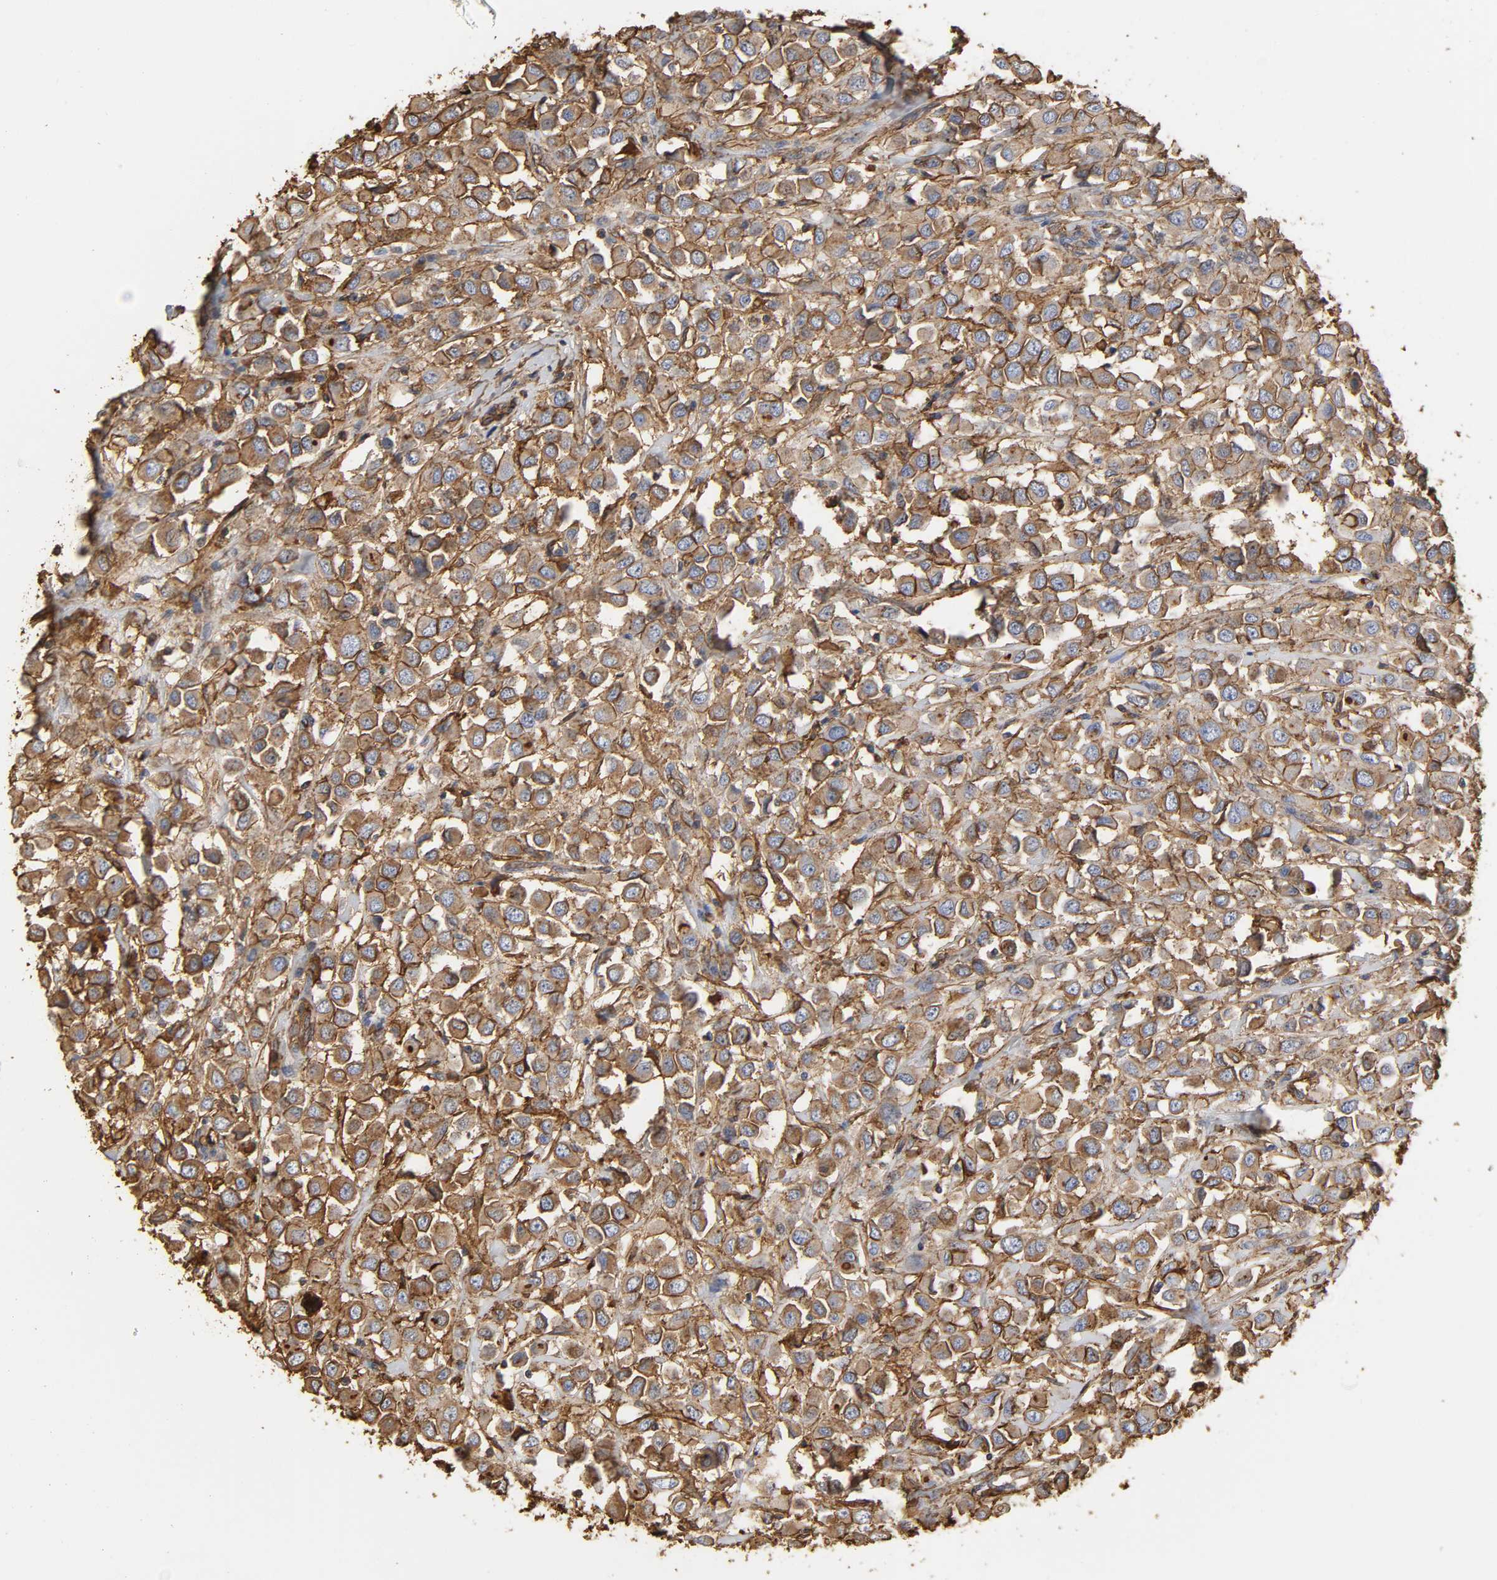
{"staining": {"intensity": "moderate", "quantity": ">75%", "location": "cytoplasmic/membranous"}, "tissue": "breast cancer", "cell_type": "Tumor cells", "image_type": "cancer", "snomed": [{"axis": "morphology", "description": "Duct carcinoma"}, {"axis": "topography", "description": "Breast"}], "caption": "Protein analysis of breast cancer tissue shows moderate cytoplasmic/membranous expression in approximately >75% of tumor cells. The protein is stained brown, and the nuclei are stained in blue (DAB (3,3'-diaminobenzidine) IHC with brightfield microscopy, high magnification).", "gene": "ANXA2", "patient": {"sex": "female", "age": 61}}